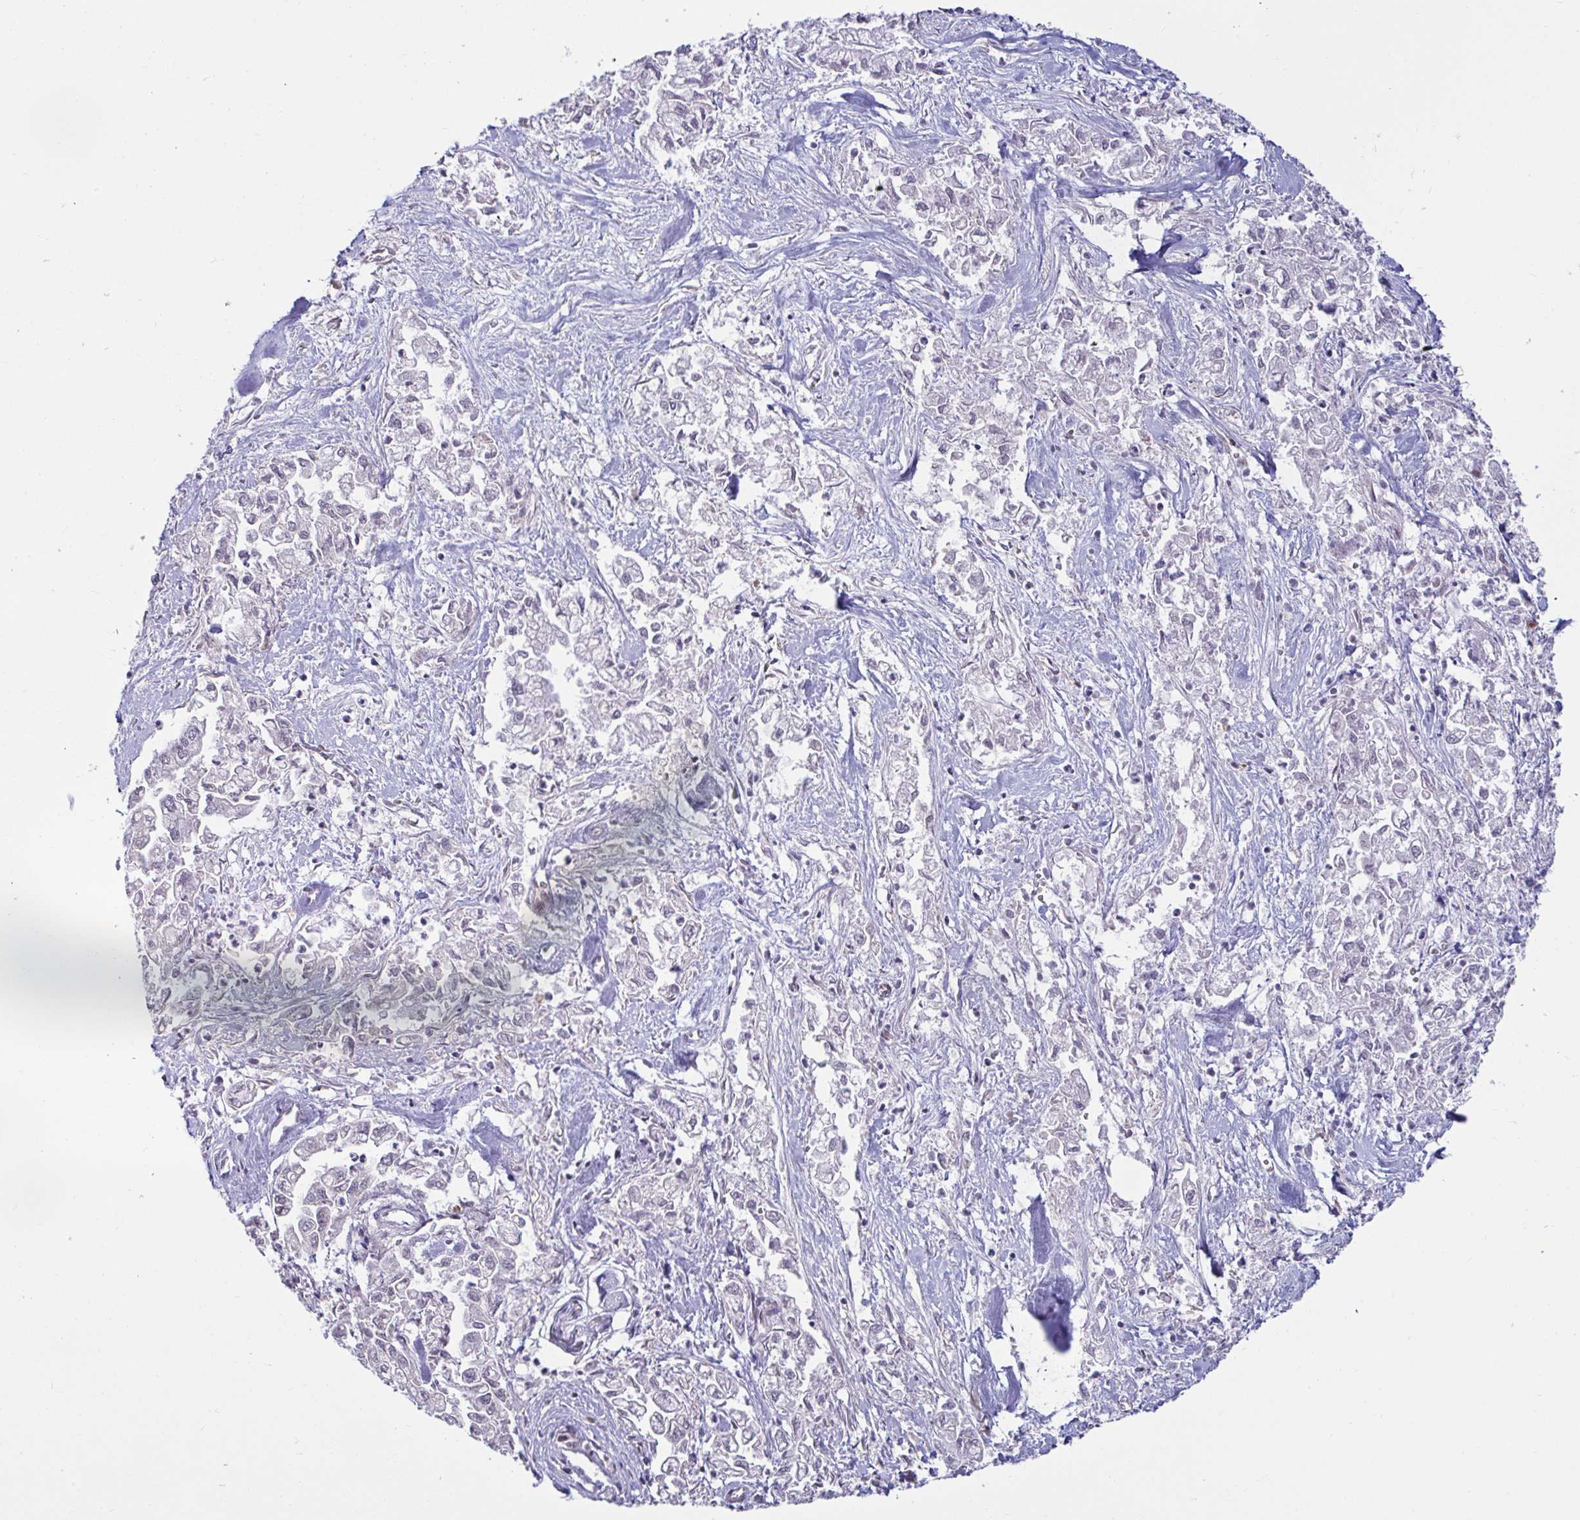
{"staining": {"intensity": "negative", "quantity": "none", "location": "none"}, "tissue": "pancreatic cancer", "cell_type": "Tumor cells", "image_type": "cancer", "snomed": [{"axis": "morphology", "description": "Adenocarcinoma, NOS"}, {"axis": "topography", "description": "Pancreas"}], "caption": "This micrograph is of adenocarcinoma (pancreatic) stained with immunohistochemistry to label a protein in brown with the nuclei are counter-stained blue. There is no expression in tumor cells.", "gene": "GSTM1", "patient": {"sex": "male", "age": 72}}